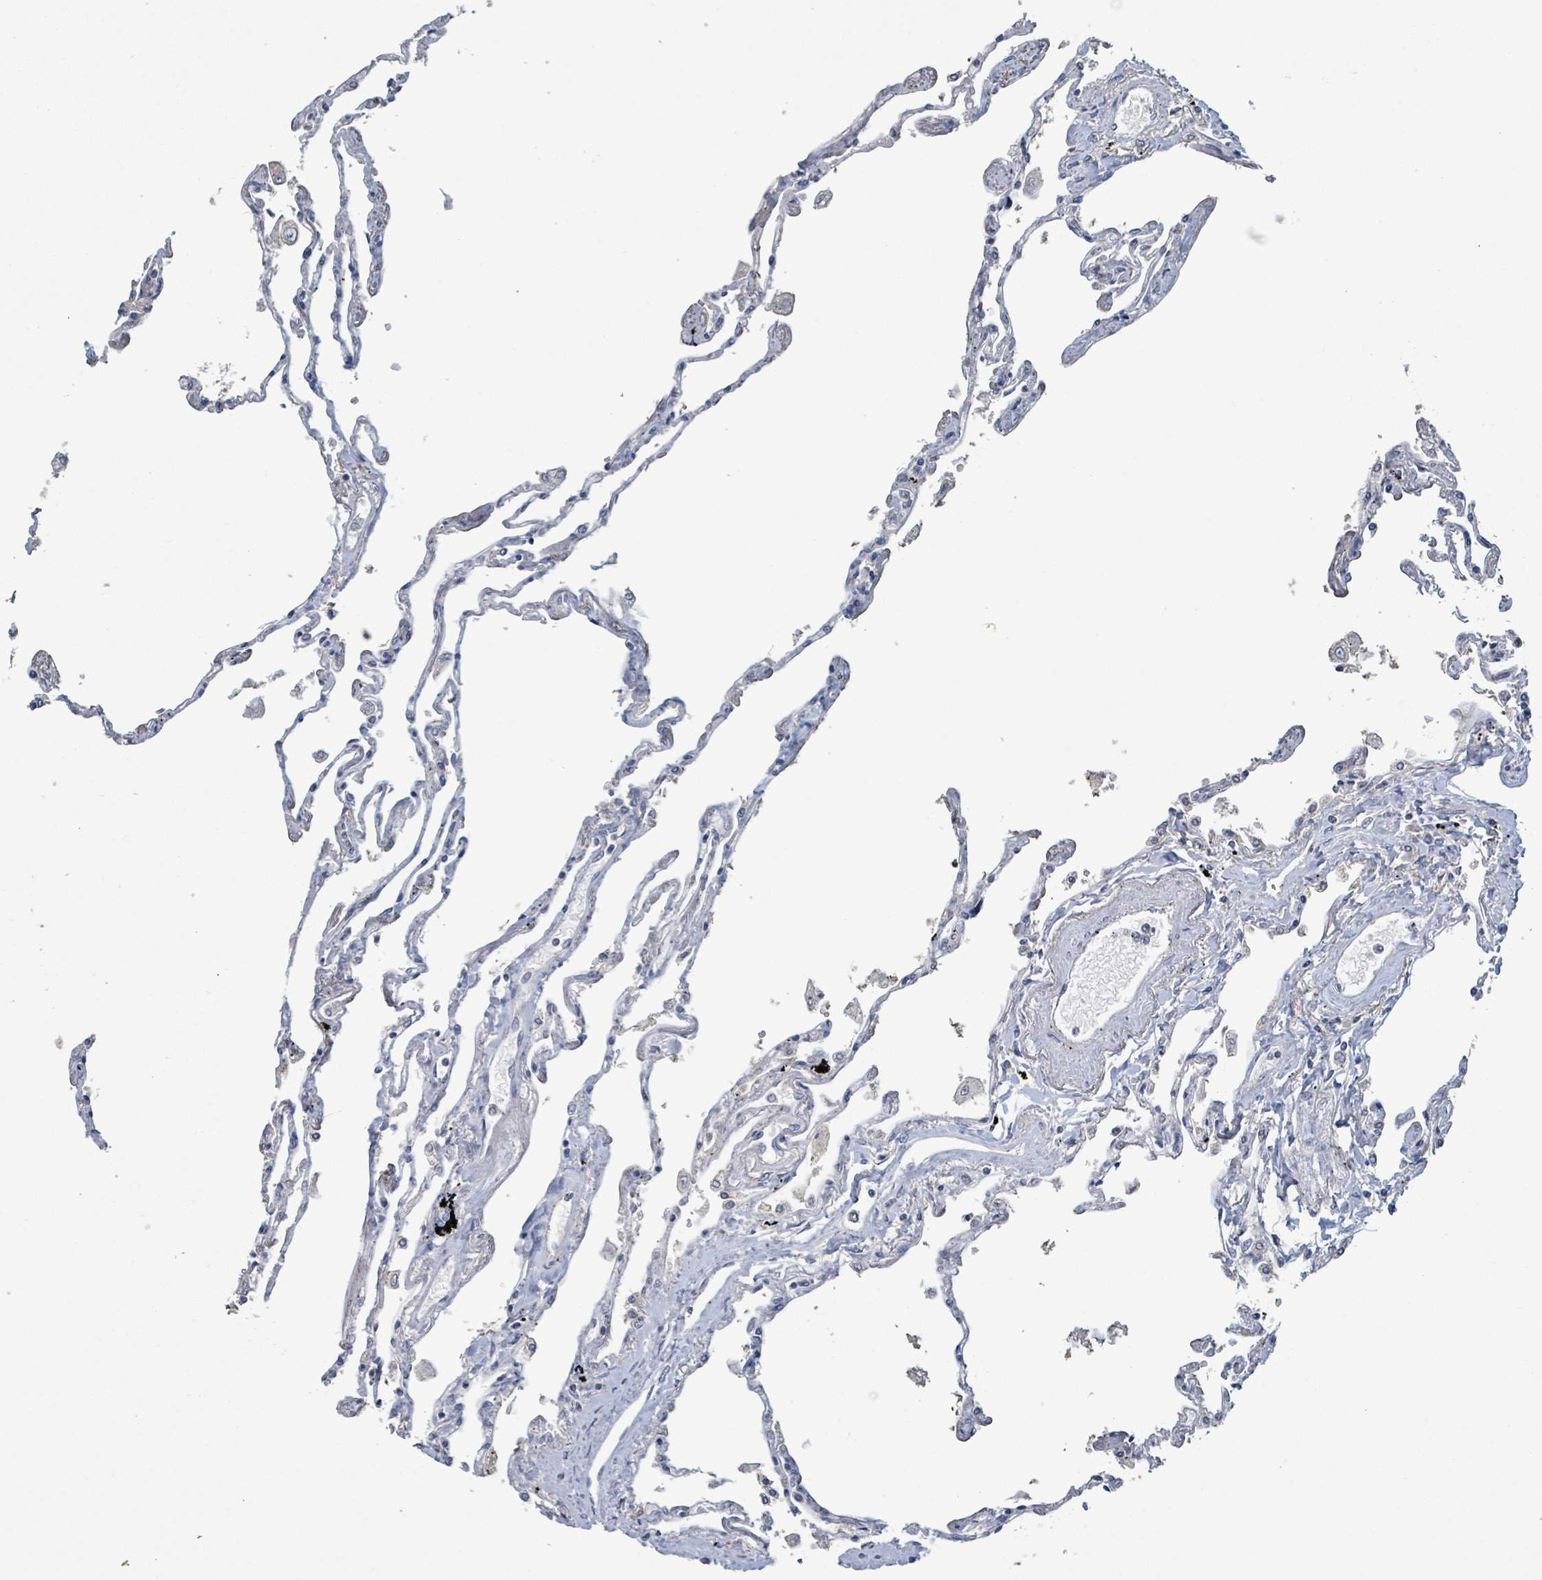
{"staining": {"intensity": "negative", "quantity": "none", "location": "none"}, "tissue": "lung", "cell_type": "Alveolar cells", "image_type": "normal", "snomed": [{"axis": "morphology", "description": "Normal tissue, NOS"}, {"axis": "topography", "description": "Lung"}], "caption": "High power microscopy image of an IHC micrograph of normal lung, revealing no significant expression in alveolar cells. (DAB (3,3'-diaminobenzidine) immunohistochemistry (IHC) with hematoxylin counter stain).", "gene": "RPL32", "patient": {"sex": "female", "age": 67}}